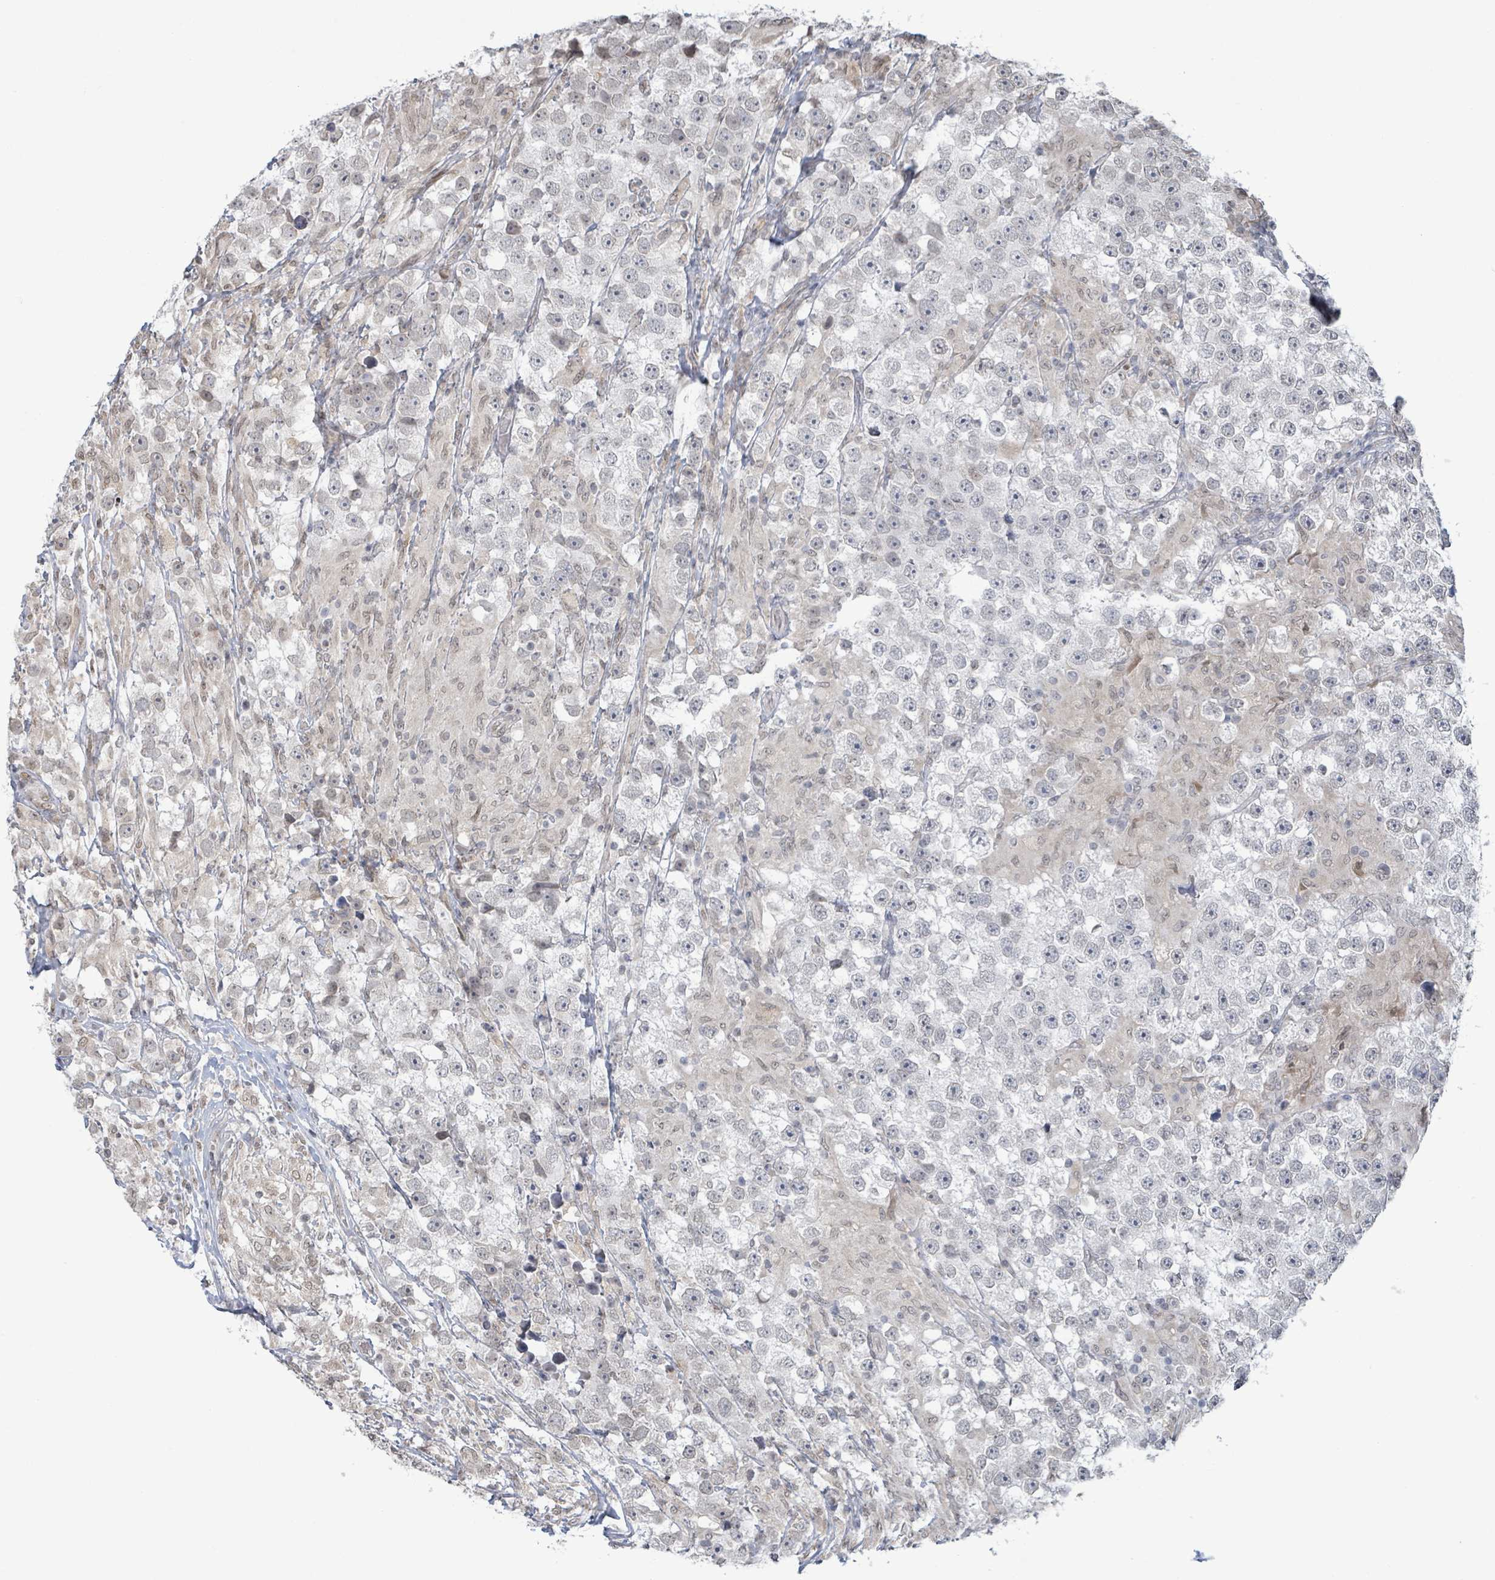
{"staining": {"intensity": "negative", "quantity": "none", "location": "none"}, "tissue": "testis cancer", "cell_type": "Tumor cells", "image_type": "cancer", "snomed": [{"axis": "morphology", "description": "Seminoma, NOS"}, {"axis": "topography", "description": "Testis"}], "caption": "An immunohistochemistry (IHC) image of testis cancer is shown. There is no staining in tumor cells of testis cancer. The staining is performed using DAB (3,3'-diaminobenzidine) brown chromogen with nuclei counter-stained in using hematoxylin.", "gene": "SBF2", "patient": {"sex": "male", "age": 46}}